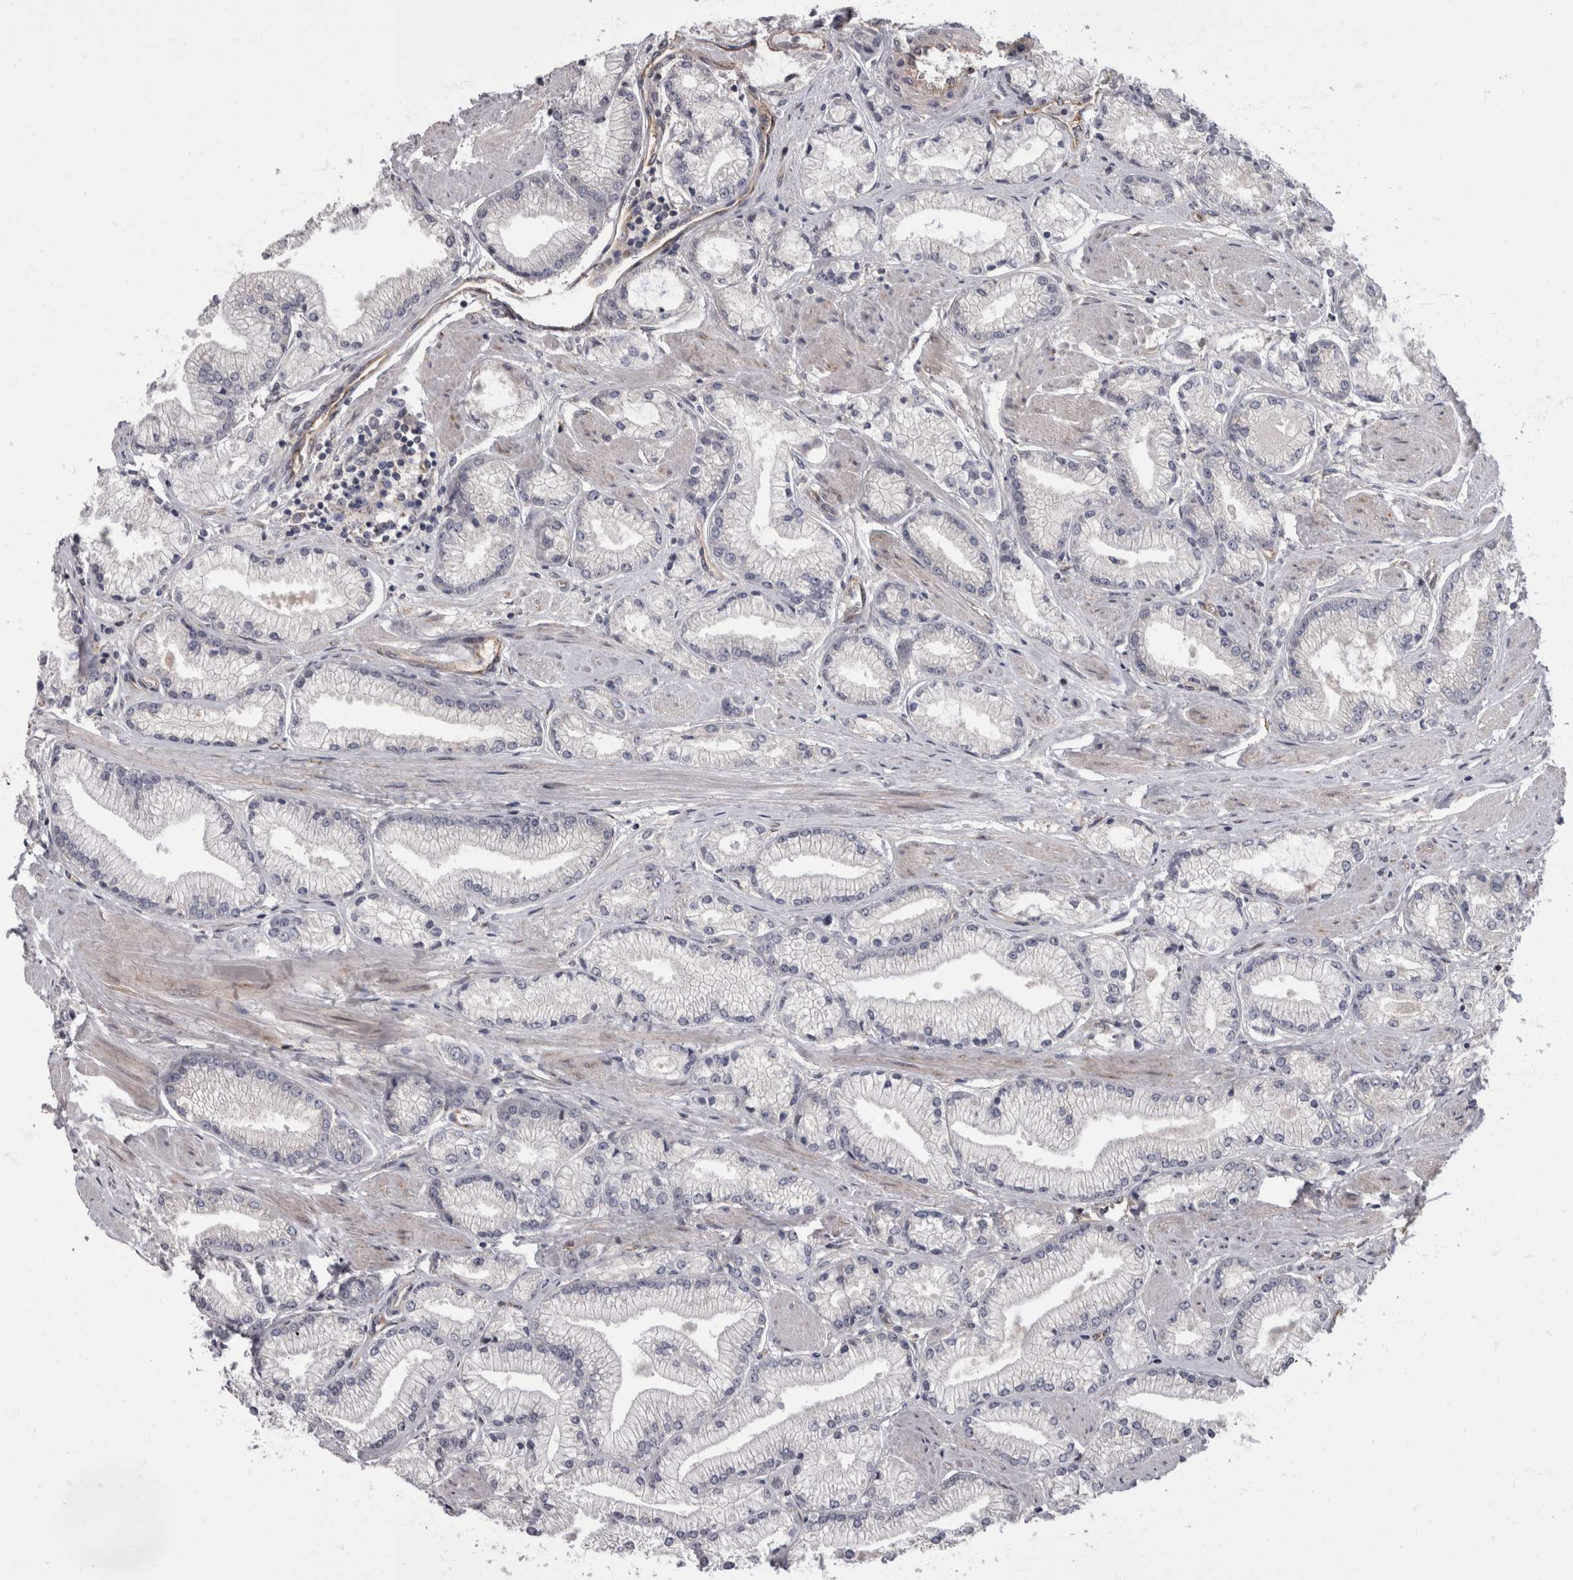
{"staining": {"intensity": "negative", "quantity": "none", "location": "none"}, "tissue": "prostate cancer", "cell_type": "Tumor cells", "image_type": "cancer", "snomed": [{"axis": "morphology", "description": "Adenocarcinoma, High grade"}, {"axis": "topography", "description": "Prostate"}], "caption": "Human high-grade adenocarcinoma (prostate) stained for a protein using immunohistochemistry (IHC) demonstrates no staining in tumor cells.", "gene": "HOOK3", "patient": {"sex": "male", "age": 50}}